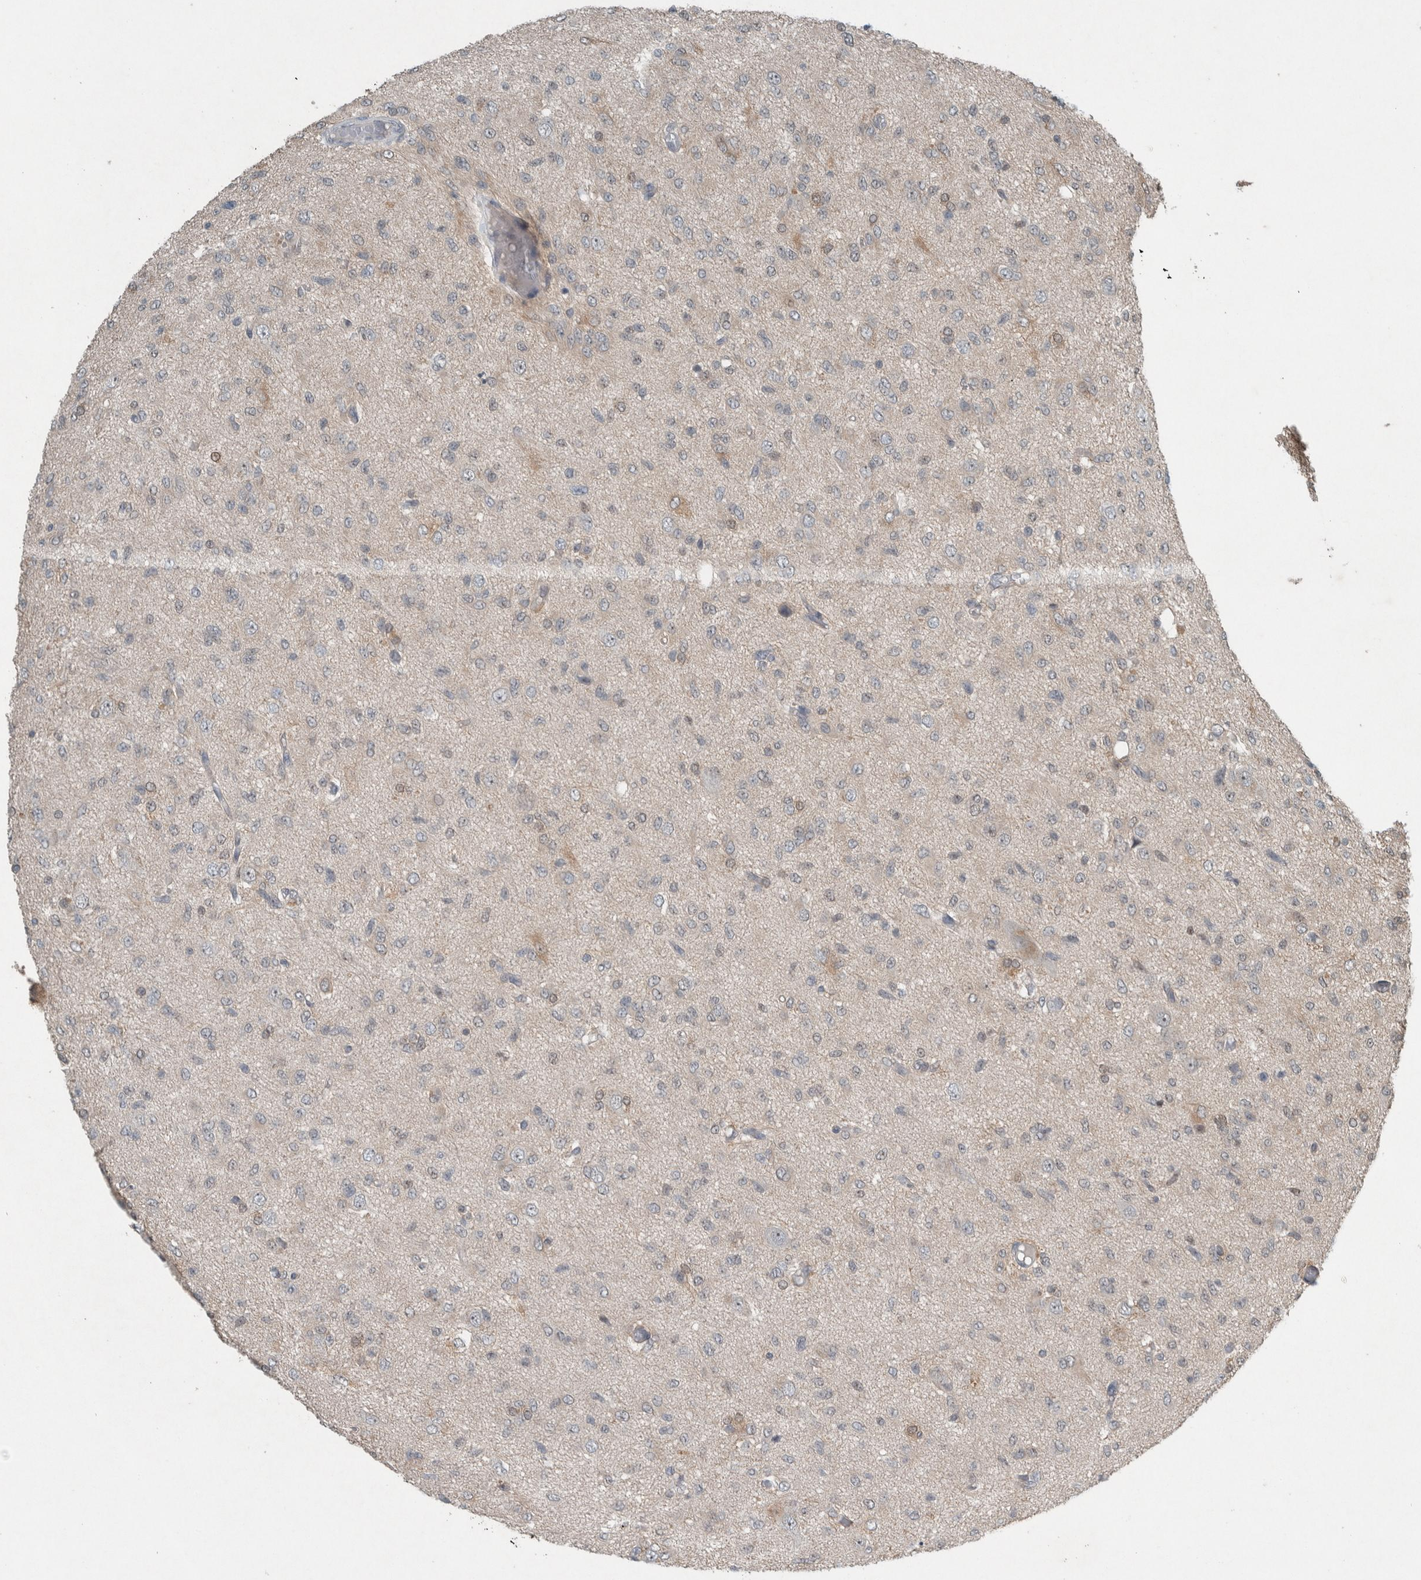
{"staining": {"intensity": "negative", "quantity": "none", "location": "none"}, "tissue": "glioma", "cell_type": "Tumor cells", "image_type": "cancer", "snomed": [{"axis": "morphology", "description": "Glioma, malignant, High grade"}, {"axis": "topography", "description": "Brain"}], "caption": "DAB (3,3'-diaminobenzidine) immunohistochemical staining of human glioma displays no significant positivity in tumor cells.", "gene": "RALGDS", "patient": {"sex": "female", "age": 59}}